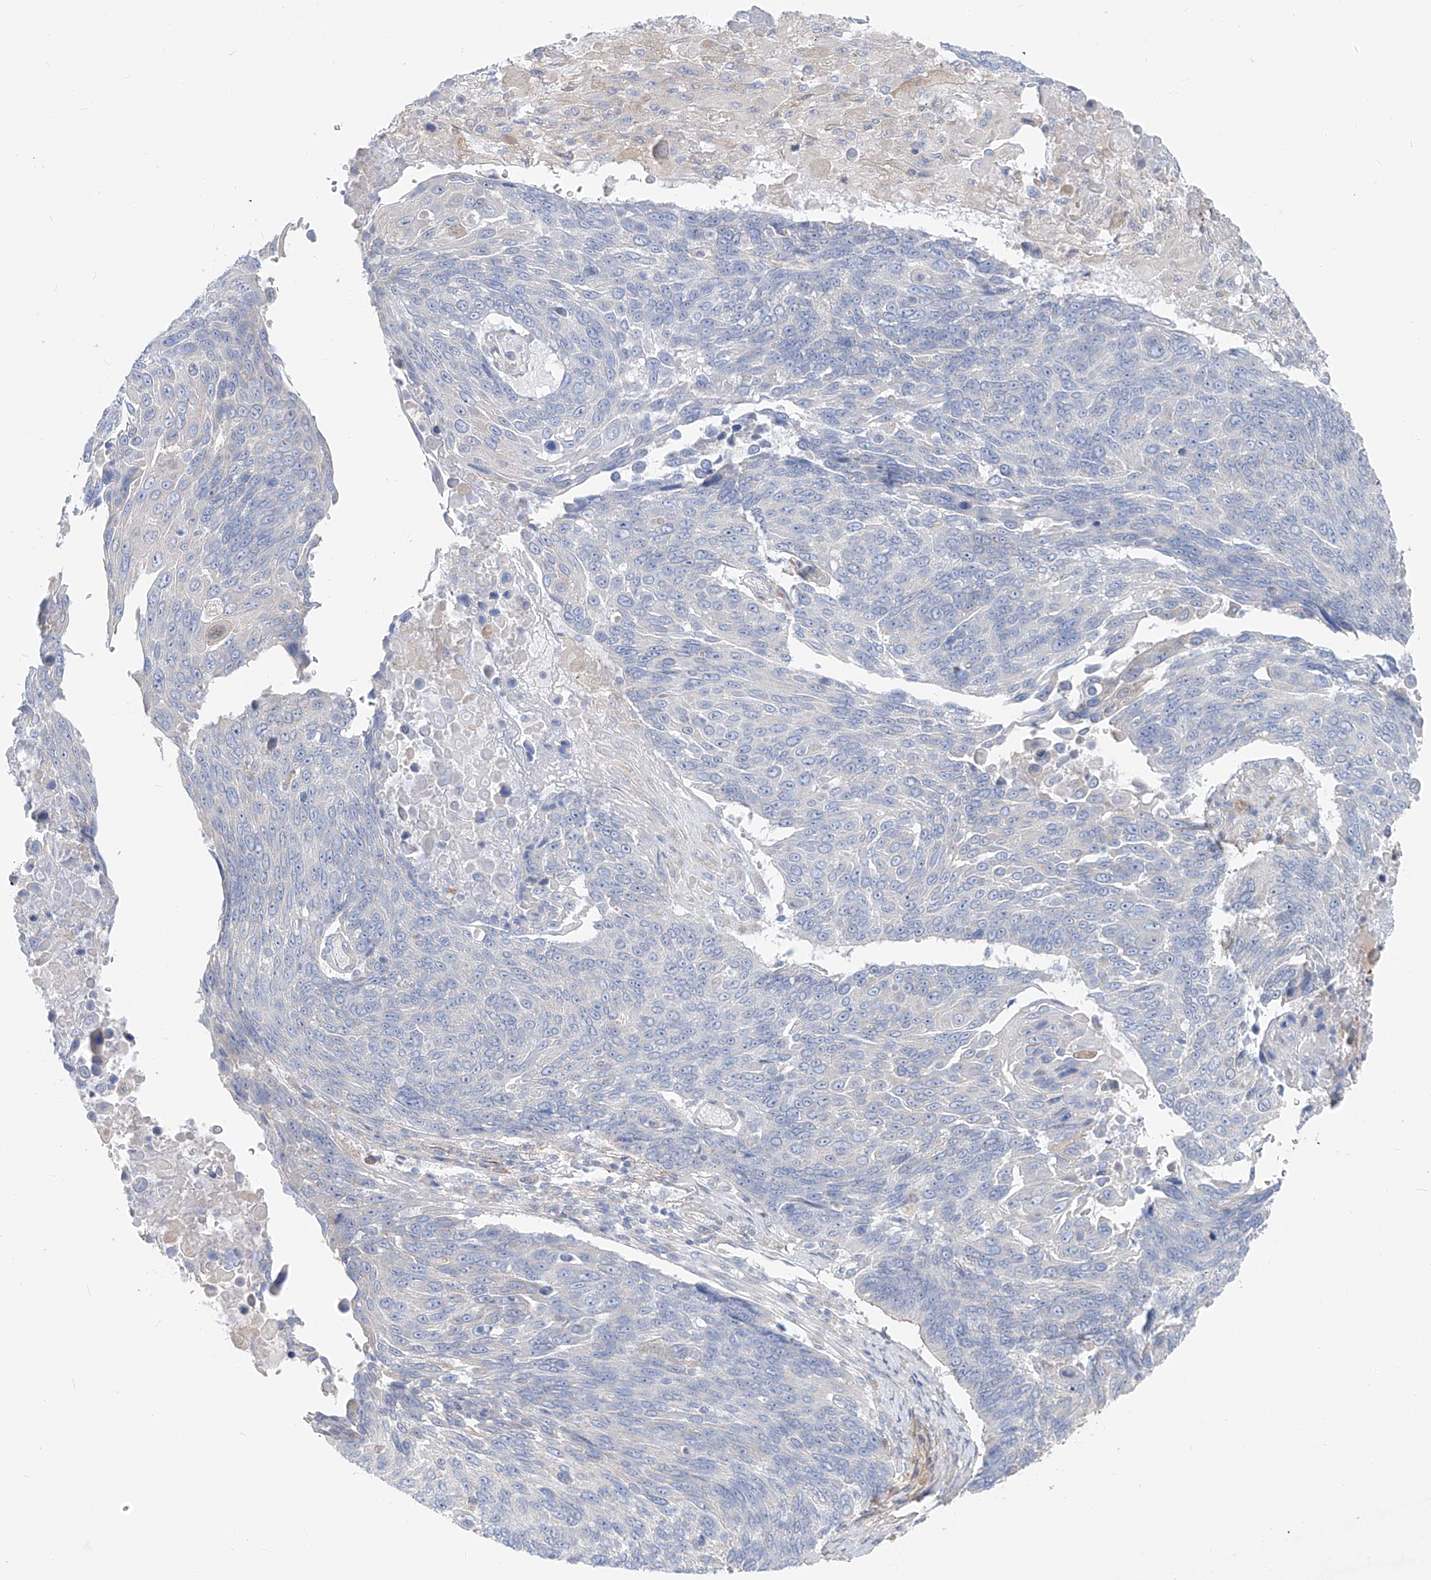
{"staining": {"intensity": "negative", "quantity": "none", "location": "none"}, "tissue": "lung cancer", "cell_type": "Tumor cells", "image_type": "cancer", "snomed": [{"axis": "morphology", "description": "Squamous cell carcinoma, NOS"}, {"axis": "topography", "description": "Lung"}], "caption": "There is no significant staining in tumor cells of lung squamous cell carcinoma.", "gene": "UFL1", "patient": {"sex": "male", "age": 66}}